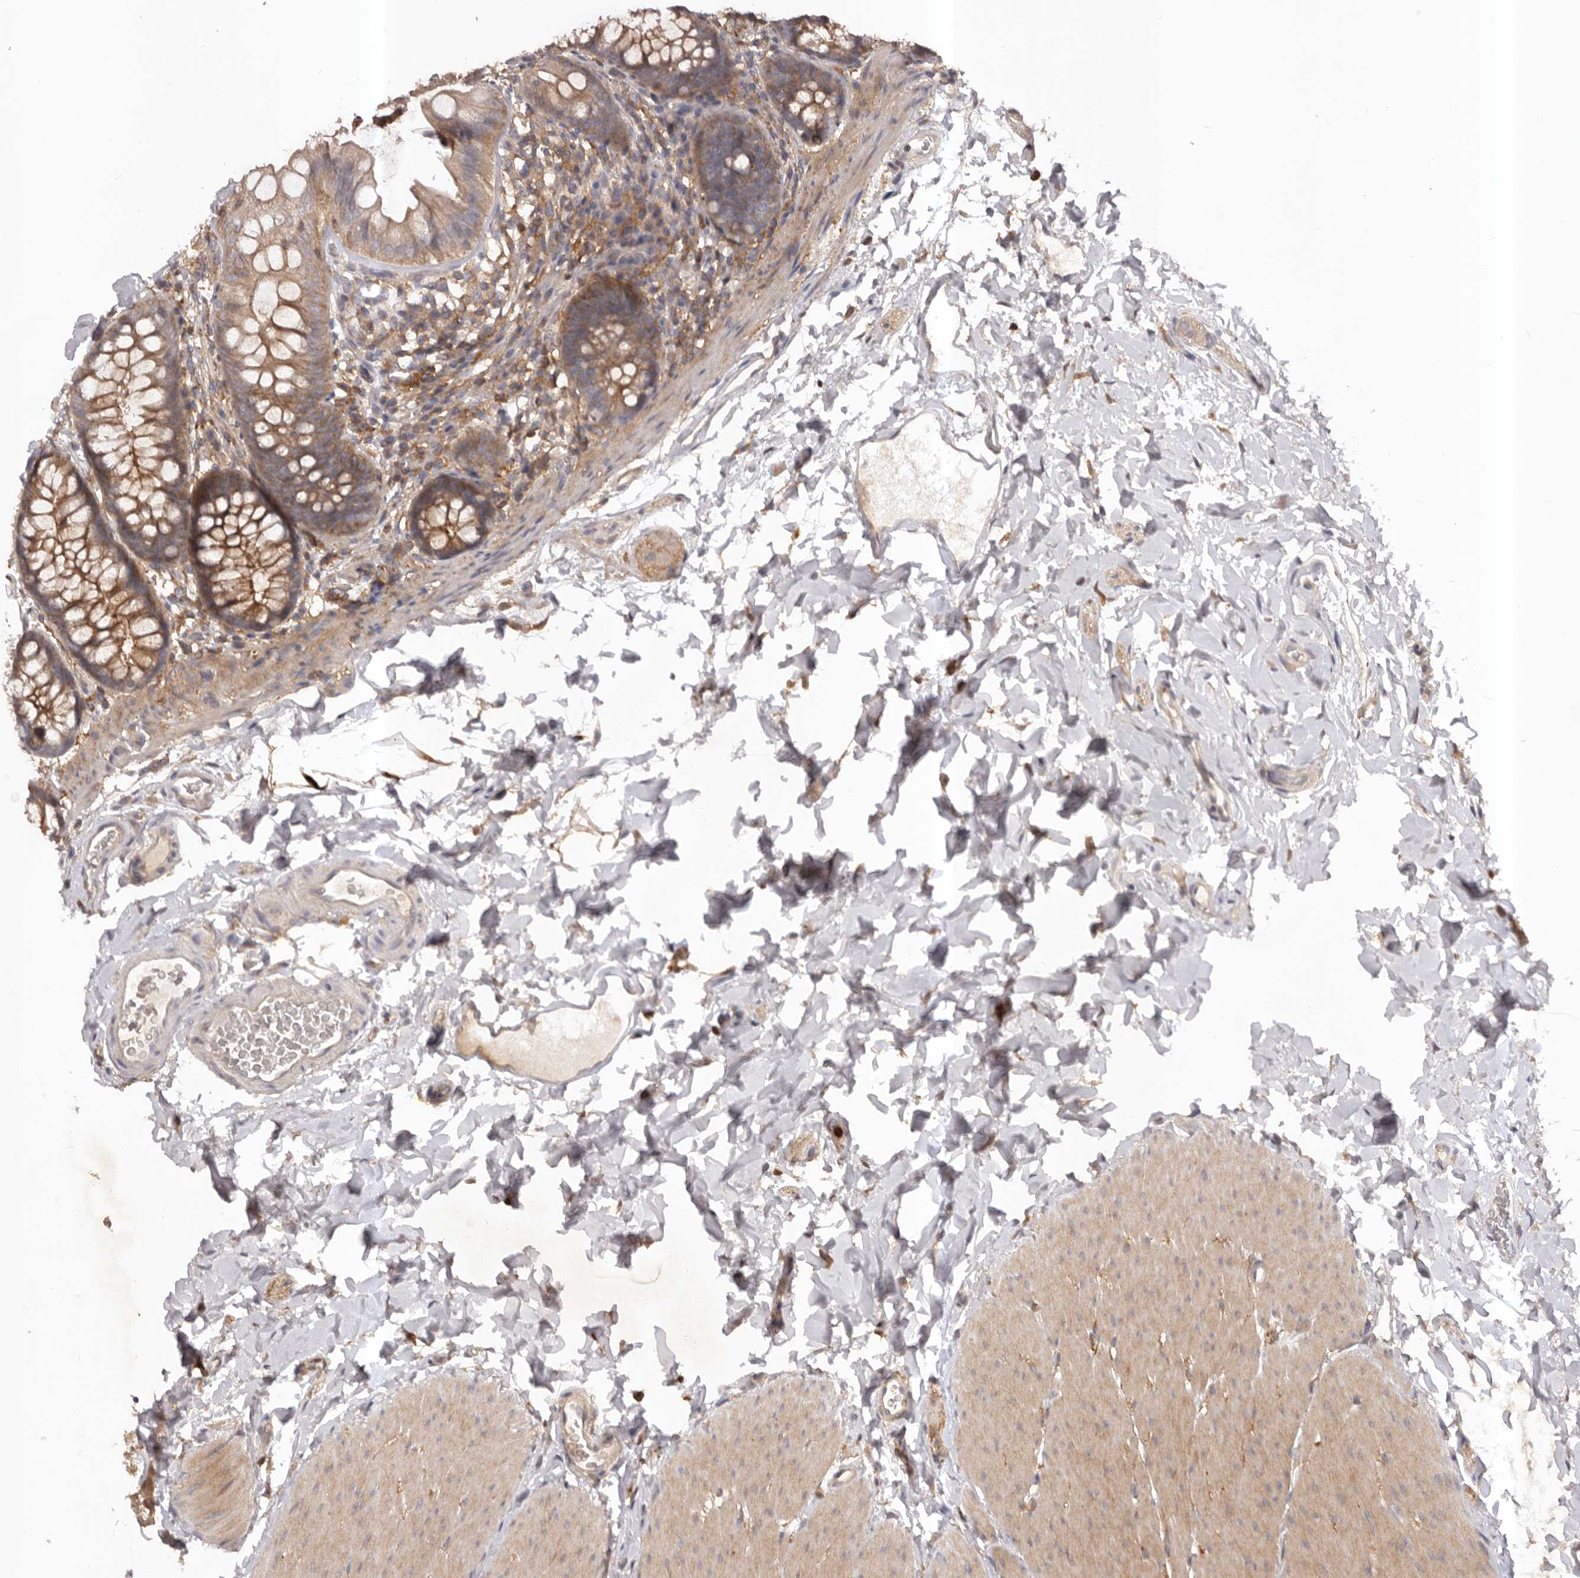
{"staining": {"intensity": "negative", "quantity": "none", "location": "none"}, "tissue": "colon", "cell_type": "Endothelial cells", "image_type": "normal", "snomed": [{"axis": "morphology", "description": "Normal tissue, NOS"}, {"axis": "topography", "description": "Colon"}], "caption": "DAB immunohistochemical staining of benign colon exhibits no significant positivity in endothelial cells. (DAB (3,3'-diaminobenzidine) IHC visualized using brightfield microscopy, high magnification).", "gene": "GLIPR2", "patient": {"sex": "female", "age": 62}}